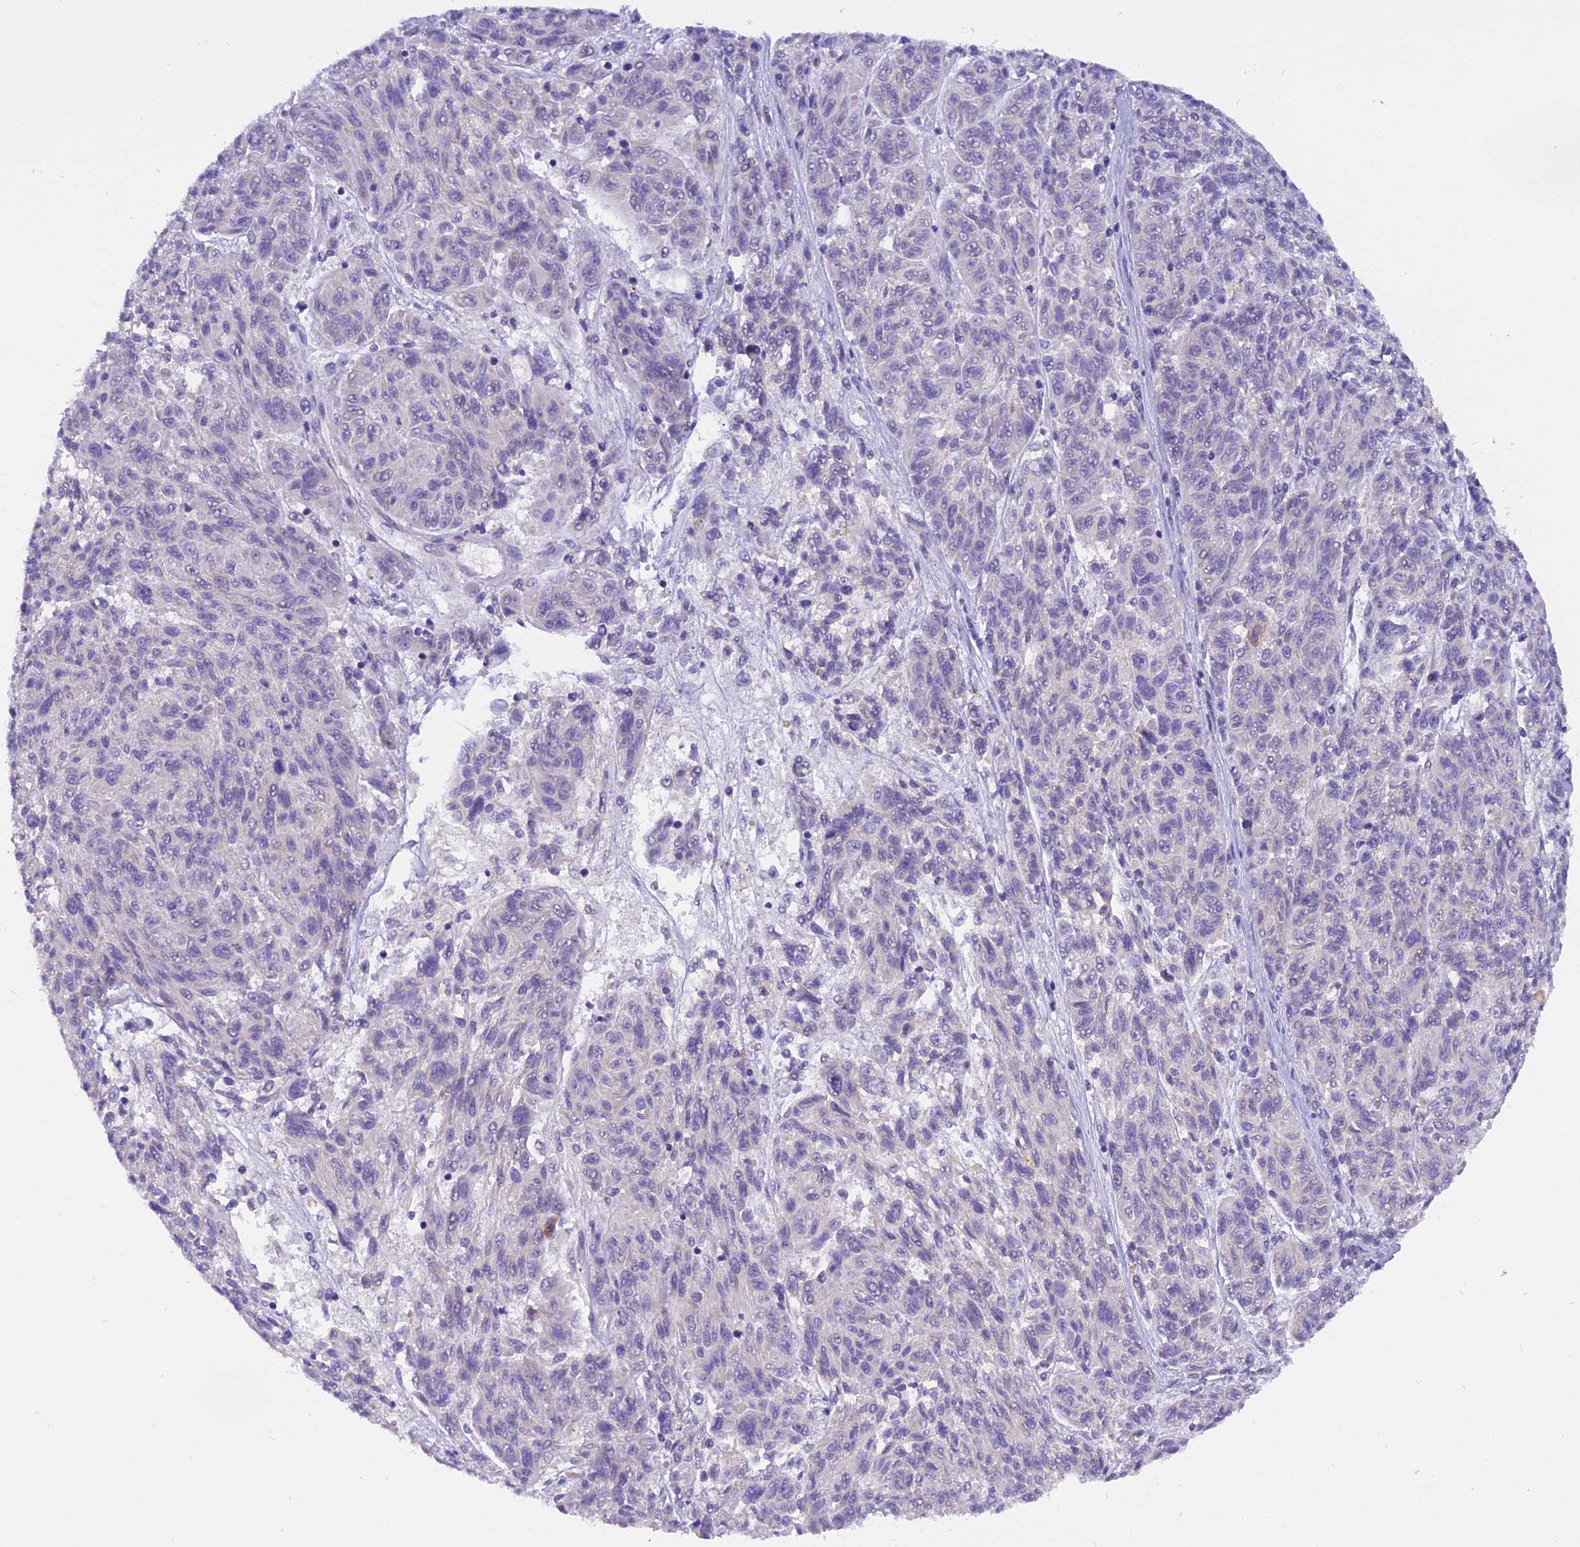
{"staining": {"intensity": "negative", "quantity": "none", "location": "none"}, "tissue": "melanoma", "cell_type": "Tumor cells", "image_type": "cancer", "snomed": [{"axis": "morphology", "description": "Malignant melanoma, NOS"}, {"axis": "topography", "description": "Skin"}], "caption": "A histopathology image of malignant melanoma stained for a protein demonstrates no brown staining in tumor cells.", "gene": "TRIM3", "patient": {"sex": "male", "age": 53}}